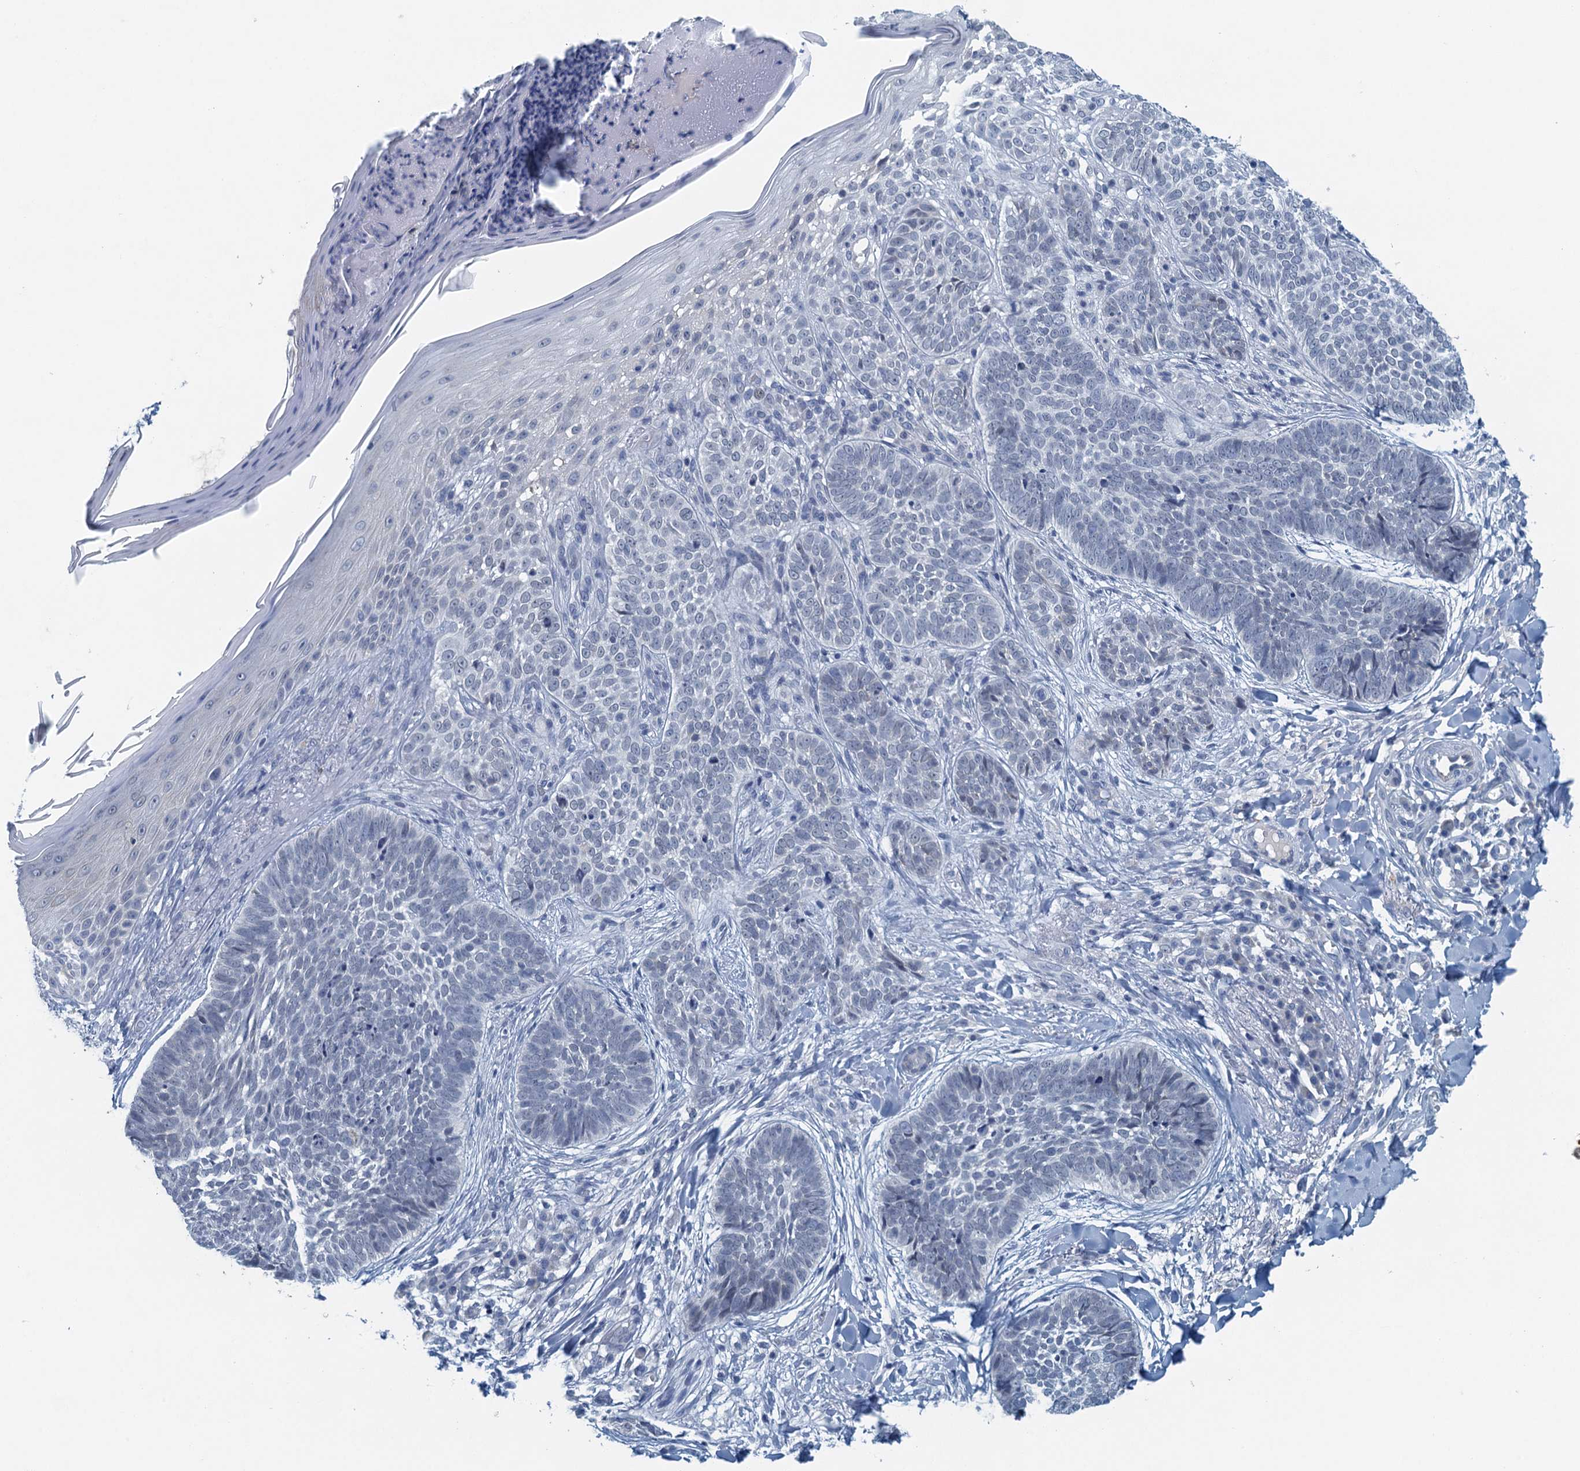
{"staining": {"intensity": "negative", "quantity": "none", "location": "none"}, "tissue": "skin cancer", "cell_type": "Tumor cells", "image_type": "cancer", "snomed": [{"axis": "morphology", "description": "Basal cell carcinoma"}, {"axis": "topography", "description": "Skin"}], "caption": "Immunohistochemistry (IHC) of human skin cancer displays no positivity in tumor cells. The staining is performed using DAB (3,3'-diaminobenzidine) brown chromogen with nuclei counter-stained in using hematoxylin.", "gene": "ENSG00000131152", "patient": {"sex": "female", "age": 61}}